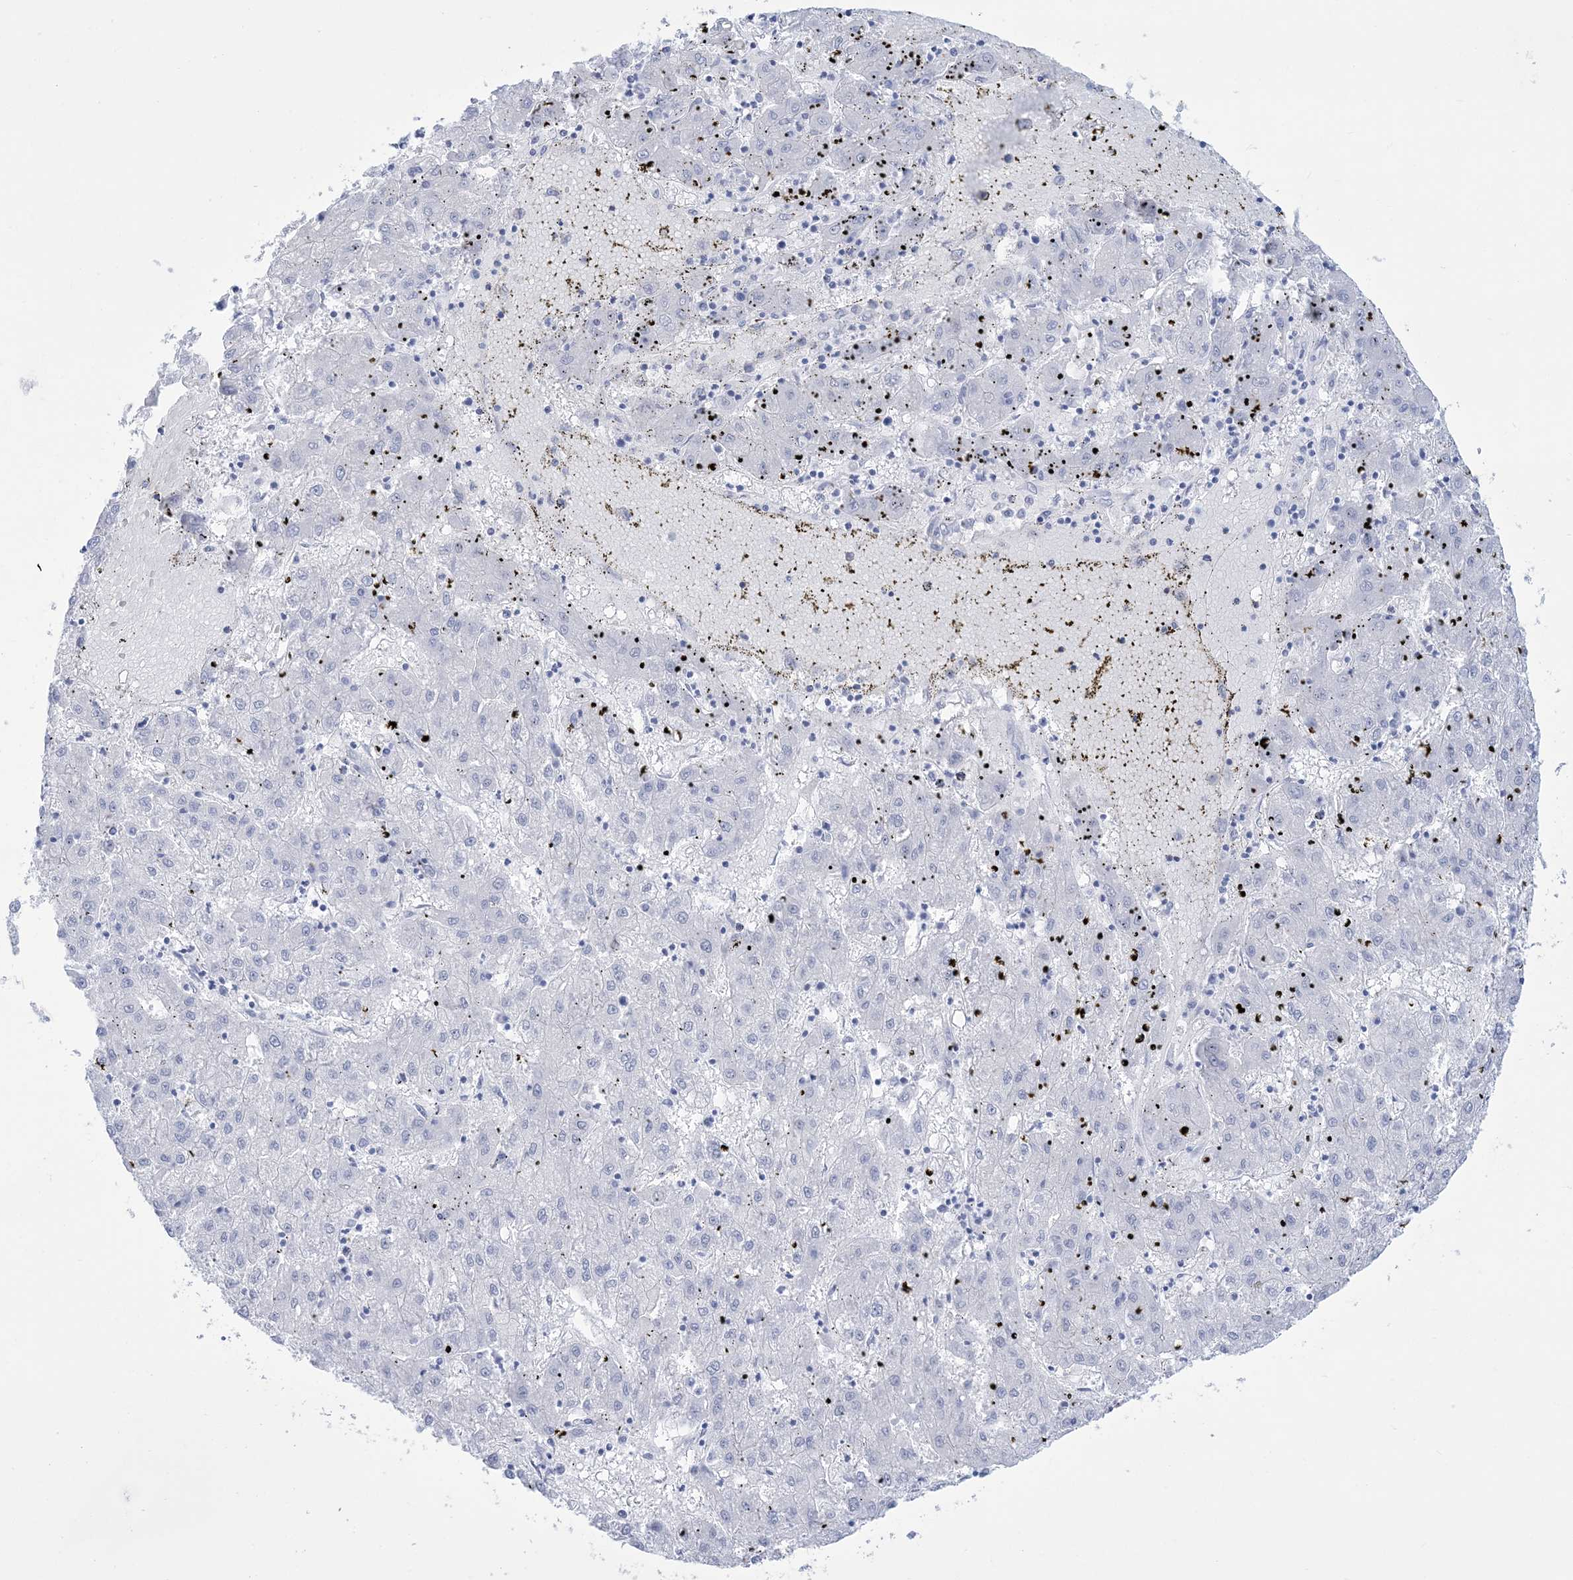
{"staining": {"intensity": "negative", "quantity": "none", "location": "none"}, "tissue": "liver cancer", "cell_type": "Tumor cells", "image_type": "cancer", "snomed": [{"axis": "morphology", "description": "Carcinoma, Hepatocellular, NOS"}, {"axis": "topography", "description": "Liver"}], "caption": "IHC photomicrograph of neoplastic tissue: human liver cancer stained with DAB (3,3'-diaminobenzidine) shows no significant protein positivity in tumor cells.", "gene": "RBP2", "patient": {"sex": "male", "age": 72}}